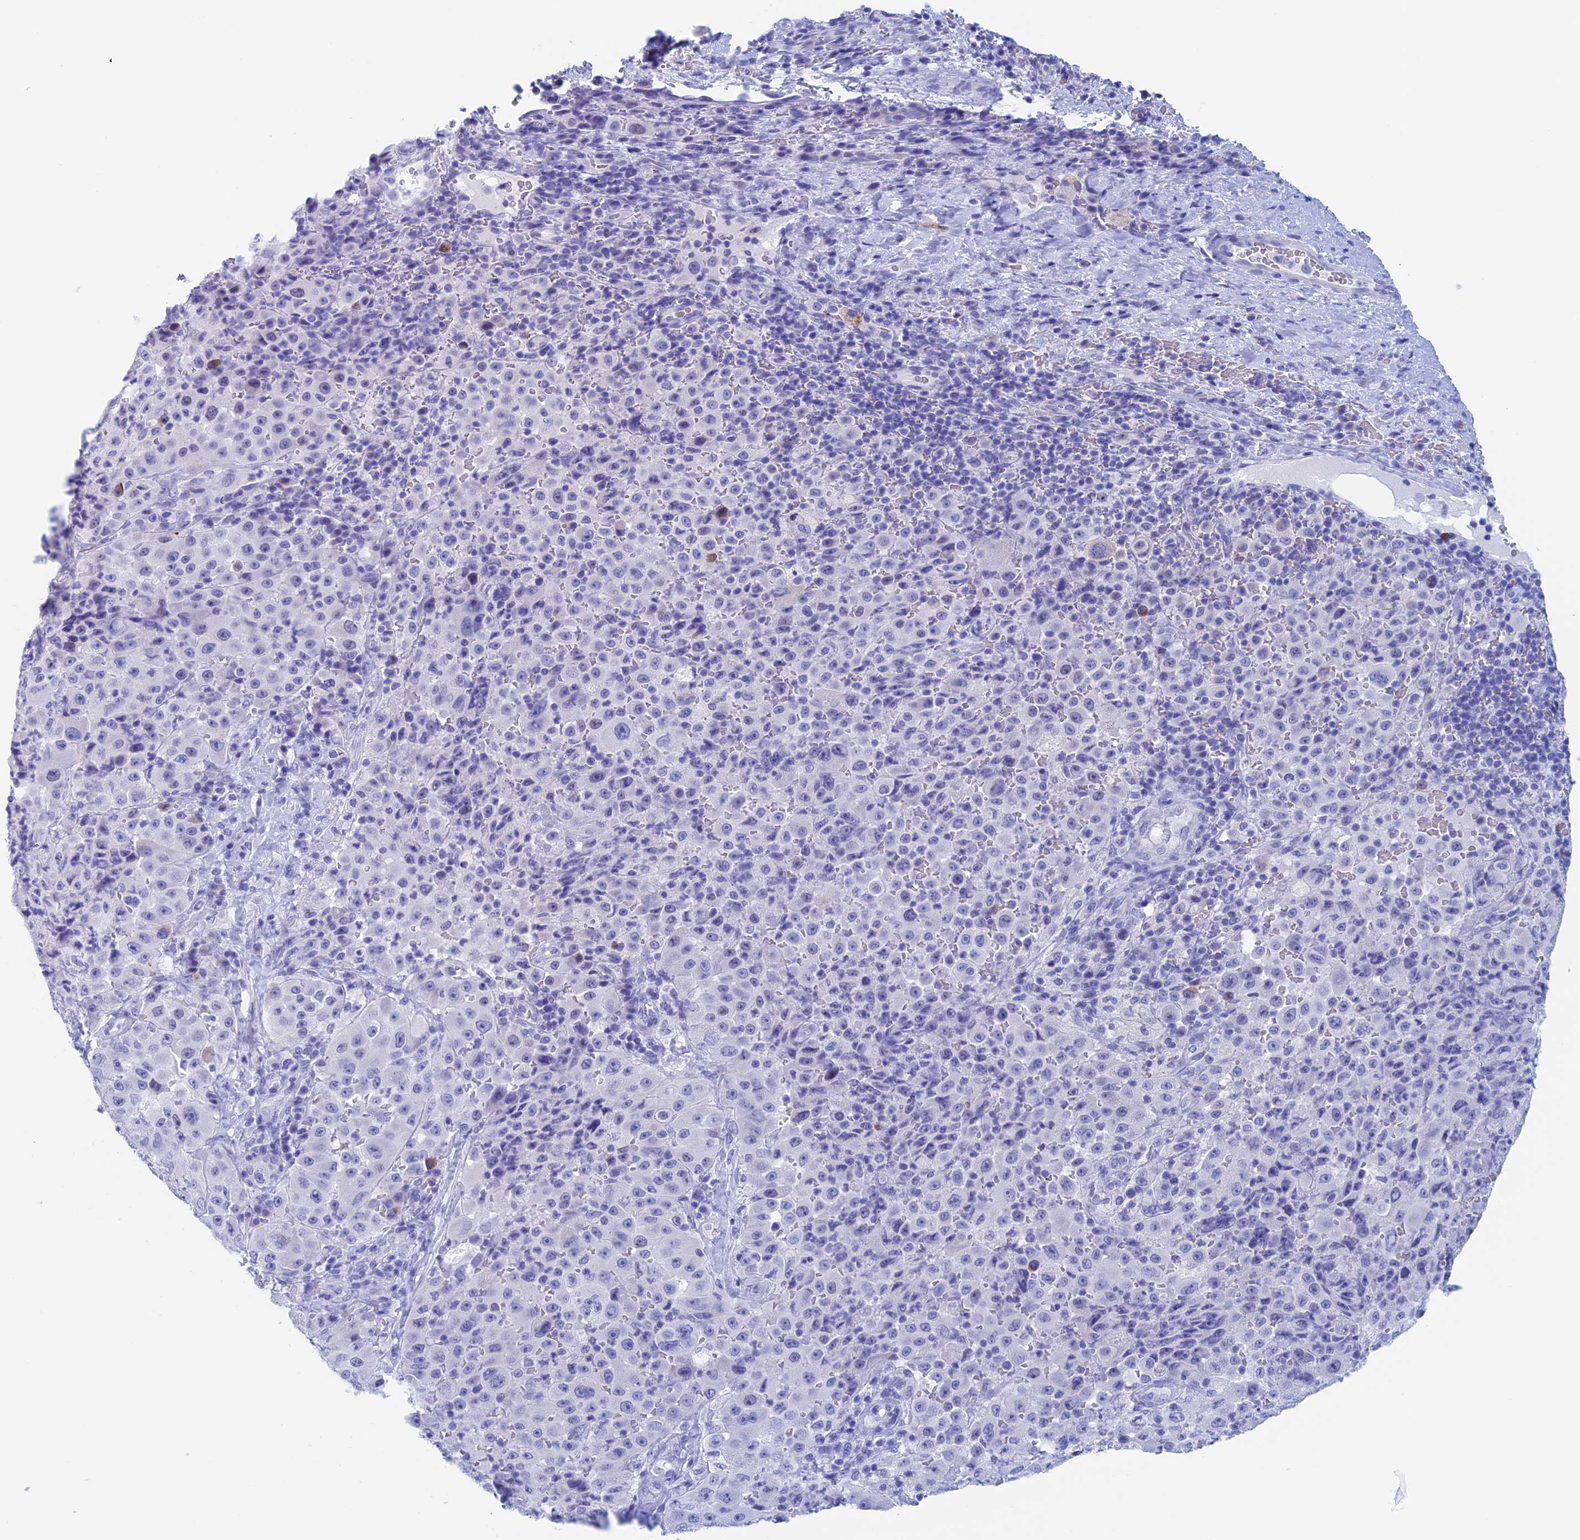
{"staining": {"intensity": "negative", "quantity": "none", "location": "none"}, "tissue": "melanoma", "cell_type": "Tumor cells", "image_type": "cancer", "snomed": [{"axis": "morphology", "description": "Malignant melanoma, Metastatic site"}, {"axis": "topography", "description": "Lymph node"}], "caption": "An immunohistochemistry (IHC) image of malignant melanoma (metastatic site) is shown. There is no staining in tumor cells of malignant melanoma (metastatic site).", "gene": "PSMC3IP", "patient": {"sex": "male", "age": 62}}